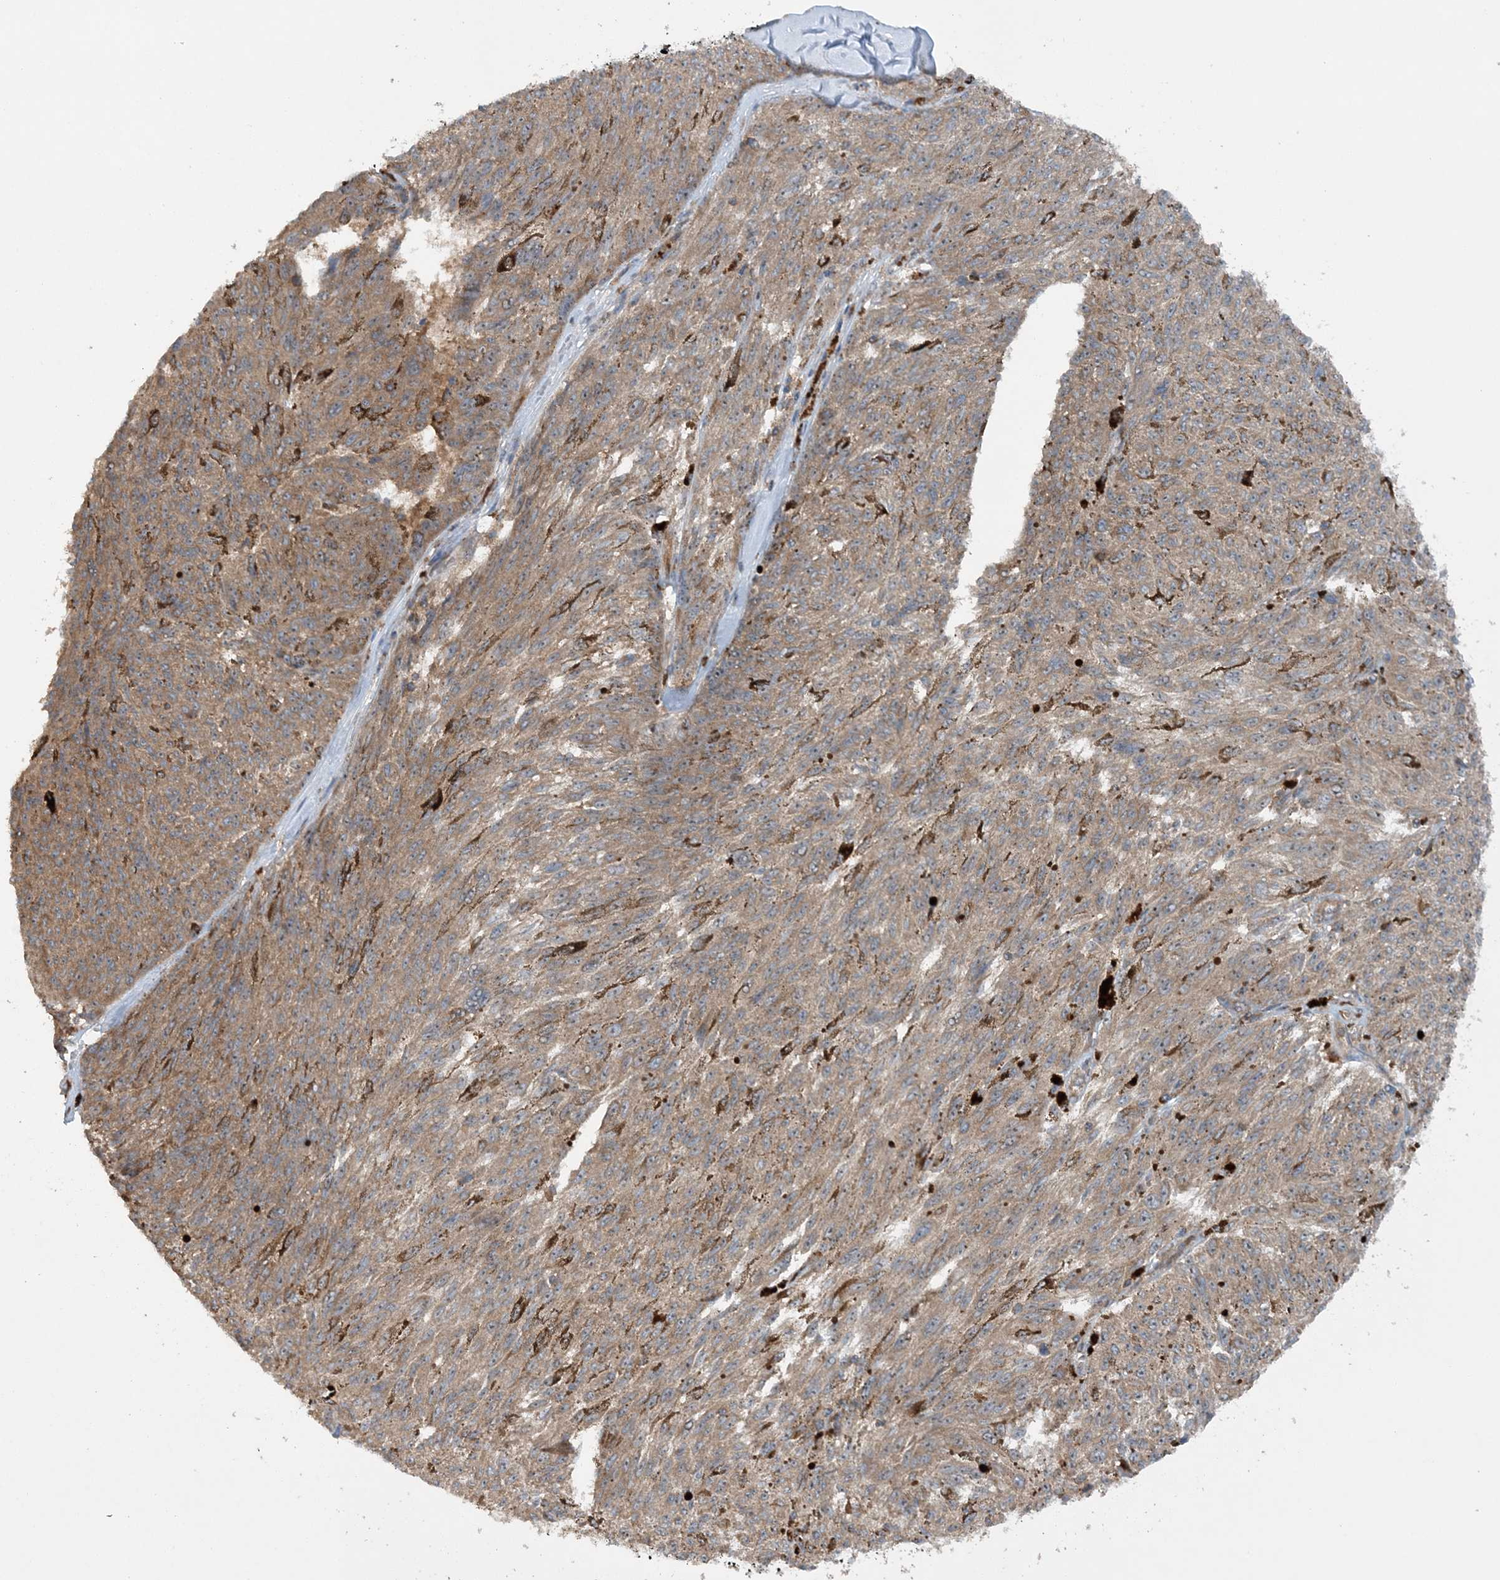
{"staining": {"intensity": "weak", "quantity": ">75%", "location": "cytoplasmic/membranous"}, "tissue": "melanoma", "cell_type": "Tumor cells", "image_type": "cancer", "snomed": [{"axis": "morphology", "description": "Malignant melanoma, NOS"}, {"axis": "topography", "description": "Skin"}], "caption": "Melanoma stained with a protein marker displays weak staining in tumor cells.", "gene": "ACAP2", "patient": {"sex": "female", "age": 72}}